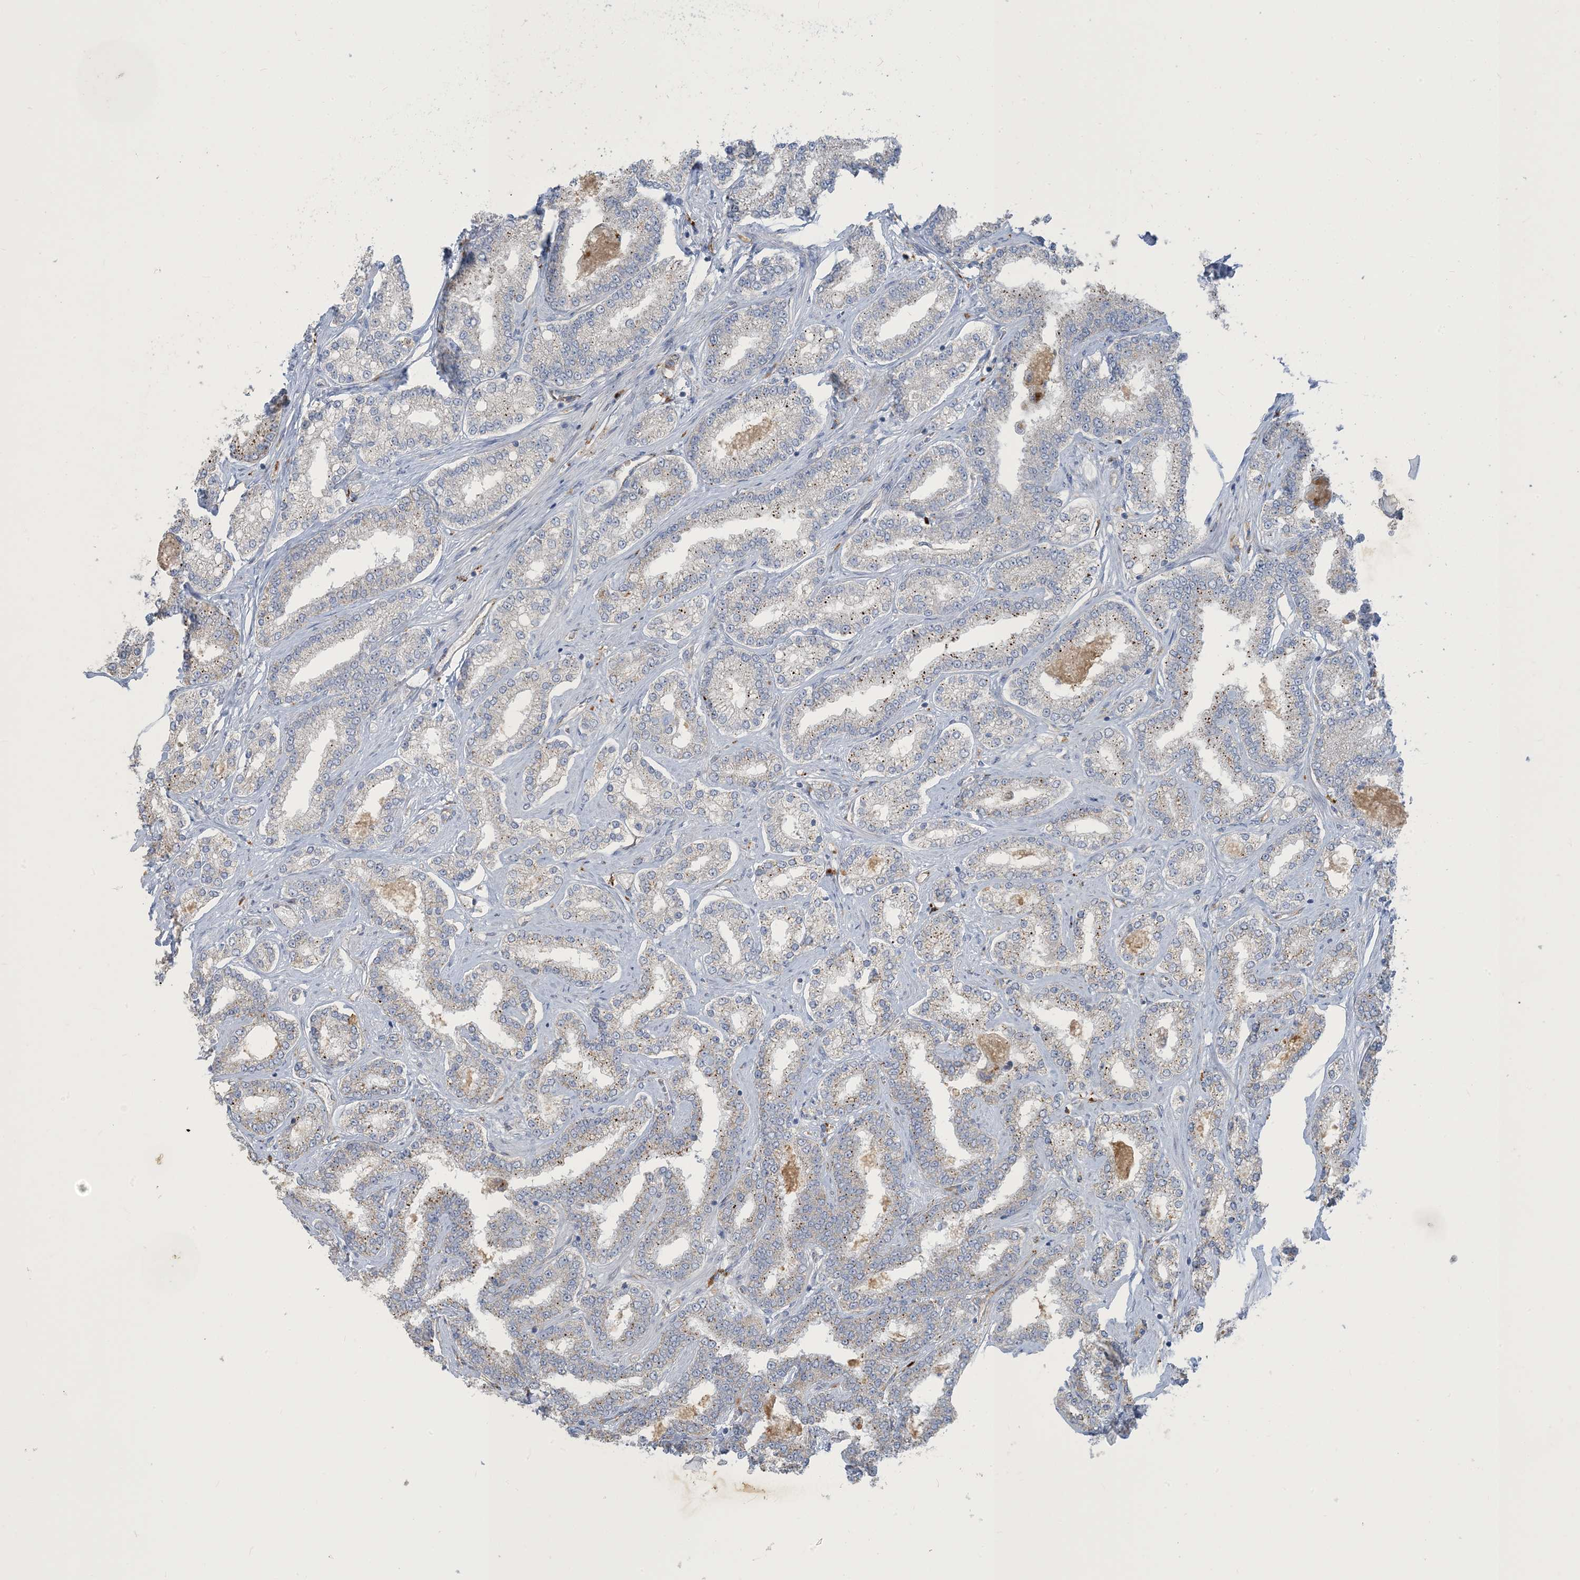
{"staining": {"intensity": "weak", "quantity": "<25%", "location": "cytoplasmic/membranous"}, "tissue": "prostate cancer", "cell_type": "Tumor cells", "image_type": "cancer", "snomed": [{"axis": "morphology", "description": "Normal tissue, NOS"}, {"axis": "morphology", "description": "Adenocarcinoma, High grade"}, {"axis": "topography", "description": "Prostate"}], "caption": "Immunohistochemistry of human prostate cancer exhibits no positivity in tumor cells.", "gene": "PEAR1", "patient": {"sex": "male", "age": 83}}